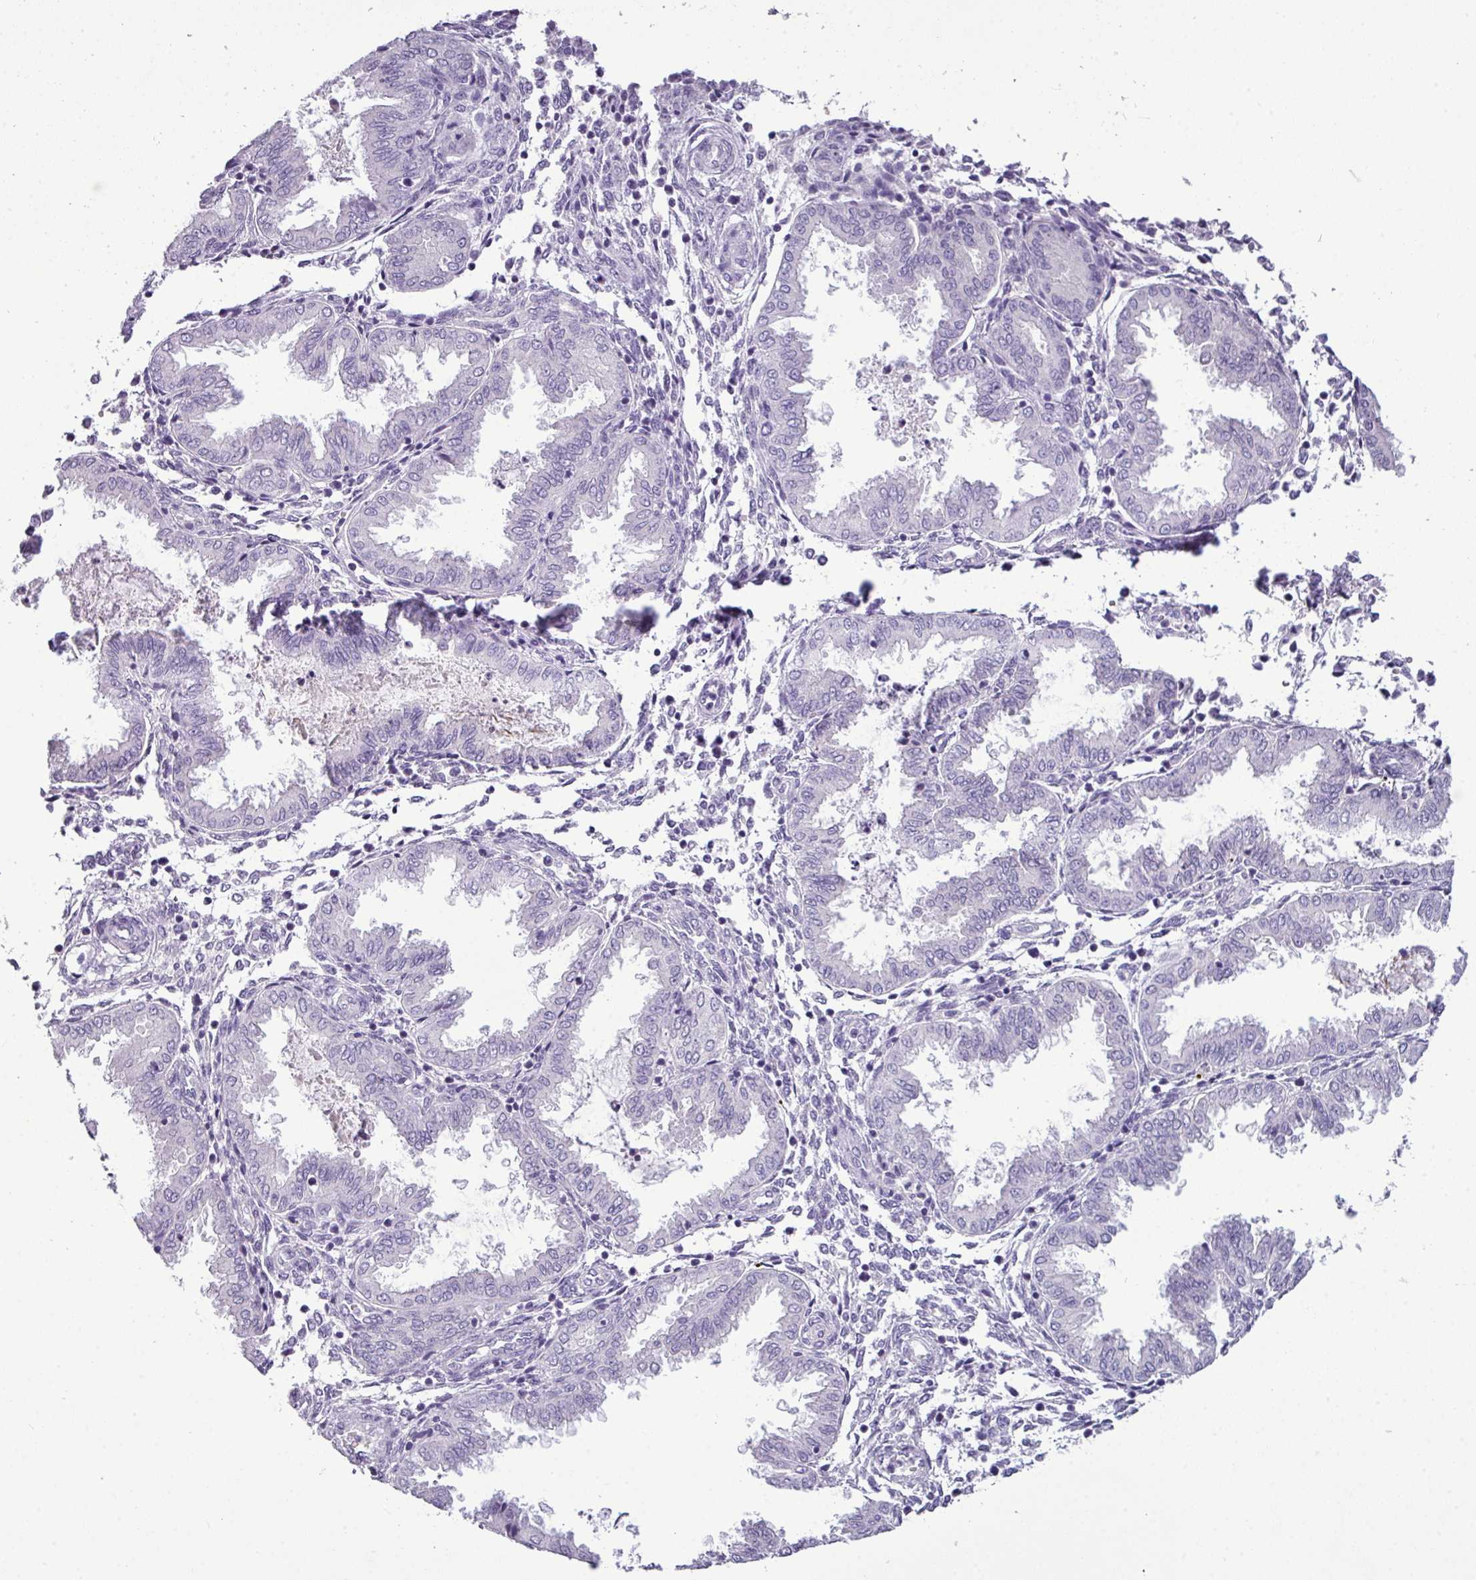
{"staining": {"intensity": "negative", "quantity": "none", "location": "none"}, "tissue": "endometrium", "cell_type": "Cells in endometrial stroma", "image_type": "normal", "snomed": [{"axis": "morphology", "description": "Normal tissue, NOS"}, {"axis": "topography", "description": "Endometrium"}], "caption": "High magnification brightfield microscopy of benign endometrium stained with DAB (3,3'-diaminobenzidine) (brown) and counterstained with hematoxylin (blue): cells in endometrial stroma show no significant positivity. Brightfield microscopy of immunohistochemistry (IHC) stained with DAB (3,3'-diaminobenzidine) (brown) and hematoxylin (blue), captured at high magnification.", "gene": "TMEM91", "patient": {"sex": "female", "age": 33}}